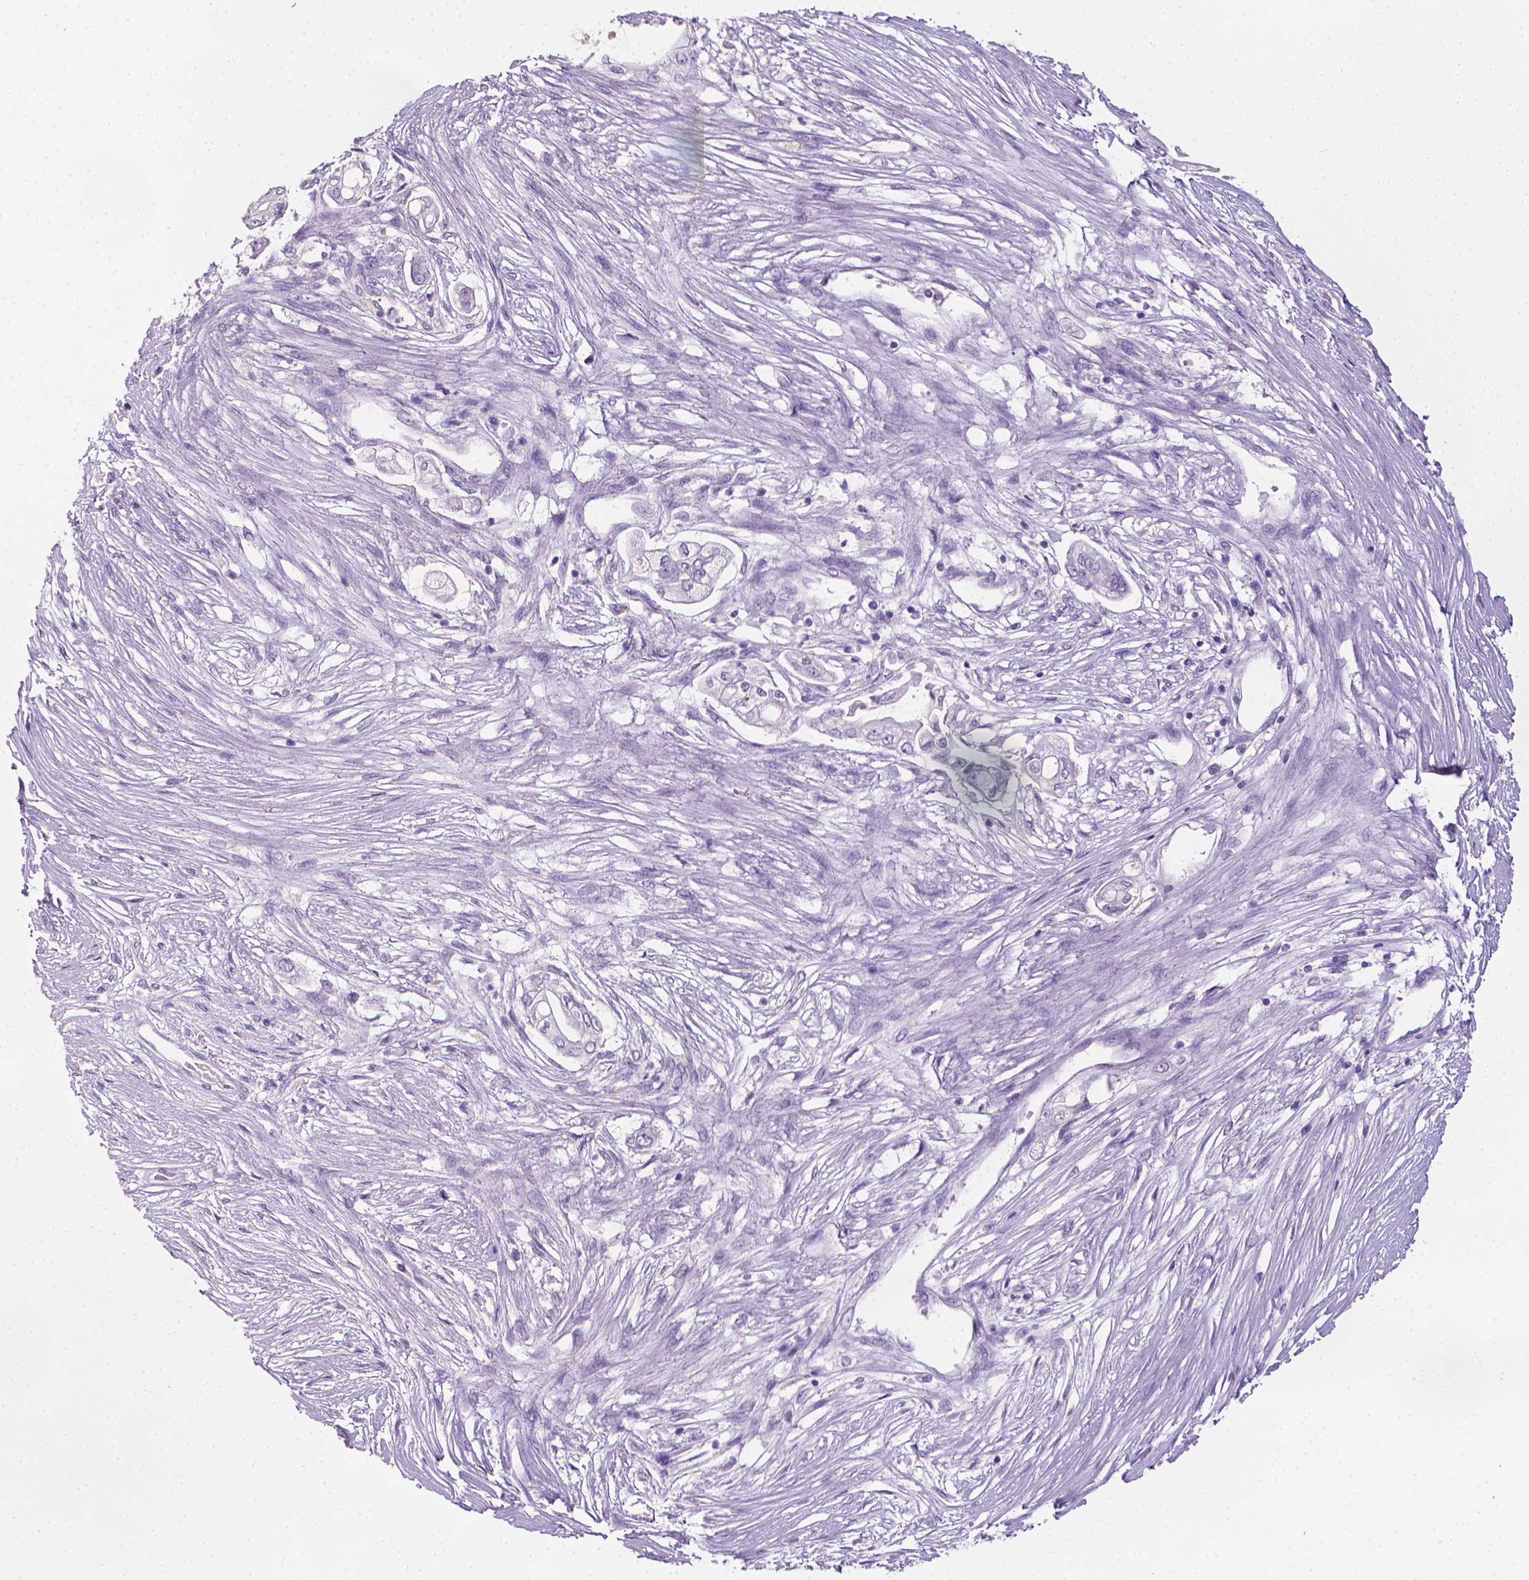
{"staining": {"intensity": "negative", "quantity": "none", "location": "none"}, "tissue": "pancreatic cancer", "cell_type": "Tumor cells", "image_type": "cancer", "snomed": [{"axis": "morphology", "description": "Adenocarcinoma, NOS"}, {"axis": "topography", "description": "Pancreas"}], "caption": "Immunohistochemical staining of human pancreatic cancer (adenocarcinoma) reveals no significant expression in tumor cells. (DAB immunohistochemistry, high magnification).", "gene": "XPNPEP2", "patient": {"sex": "female", "age": 69}}